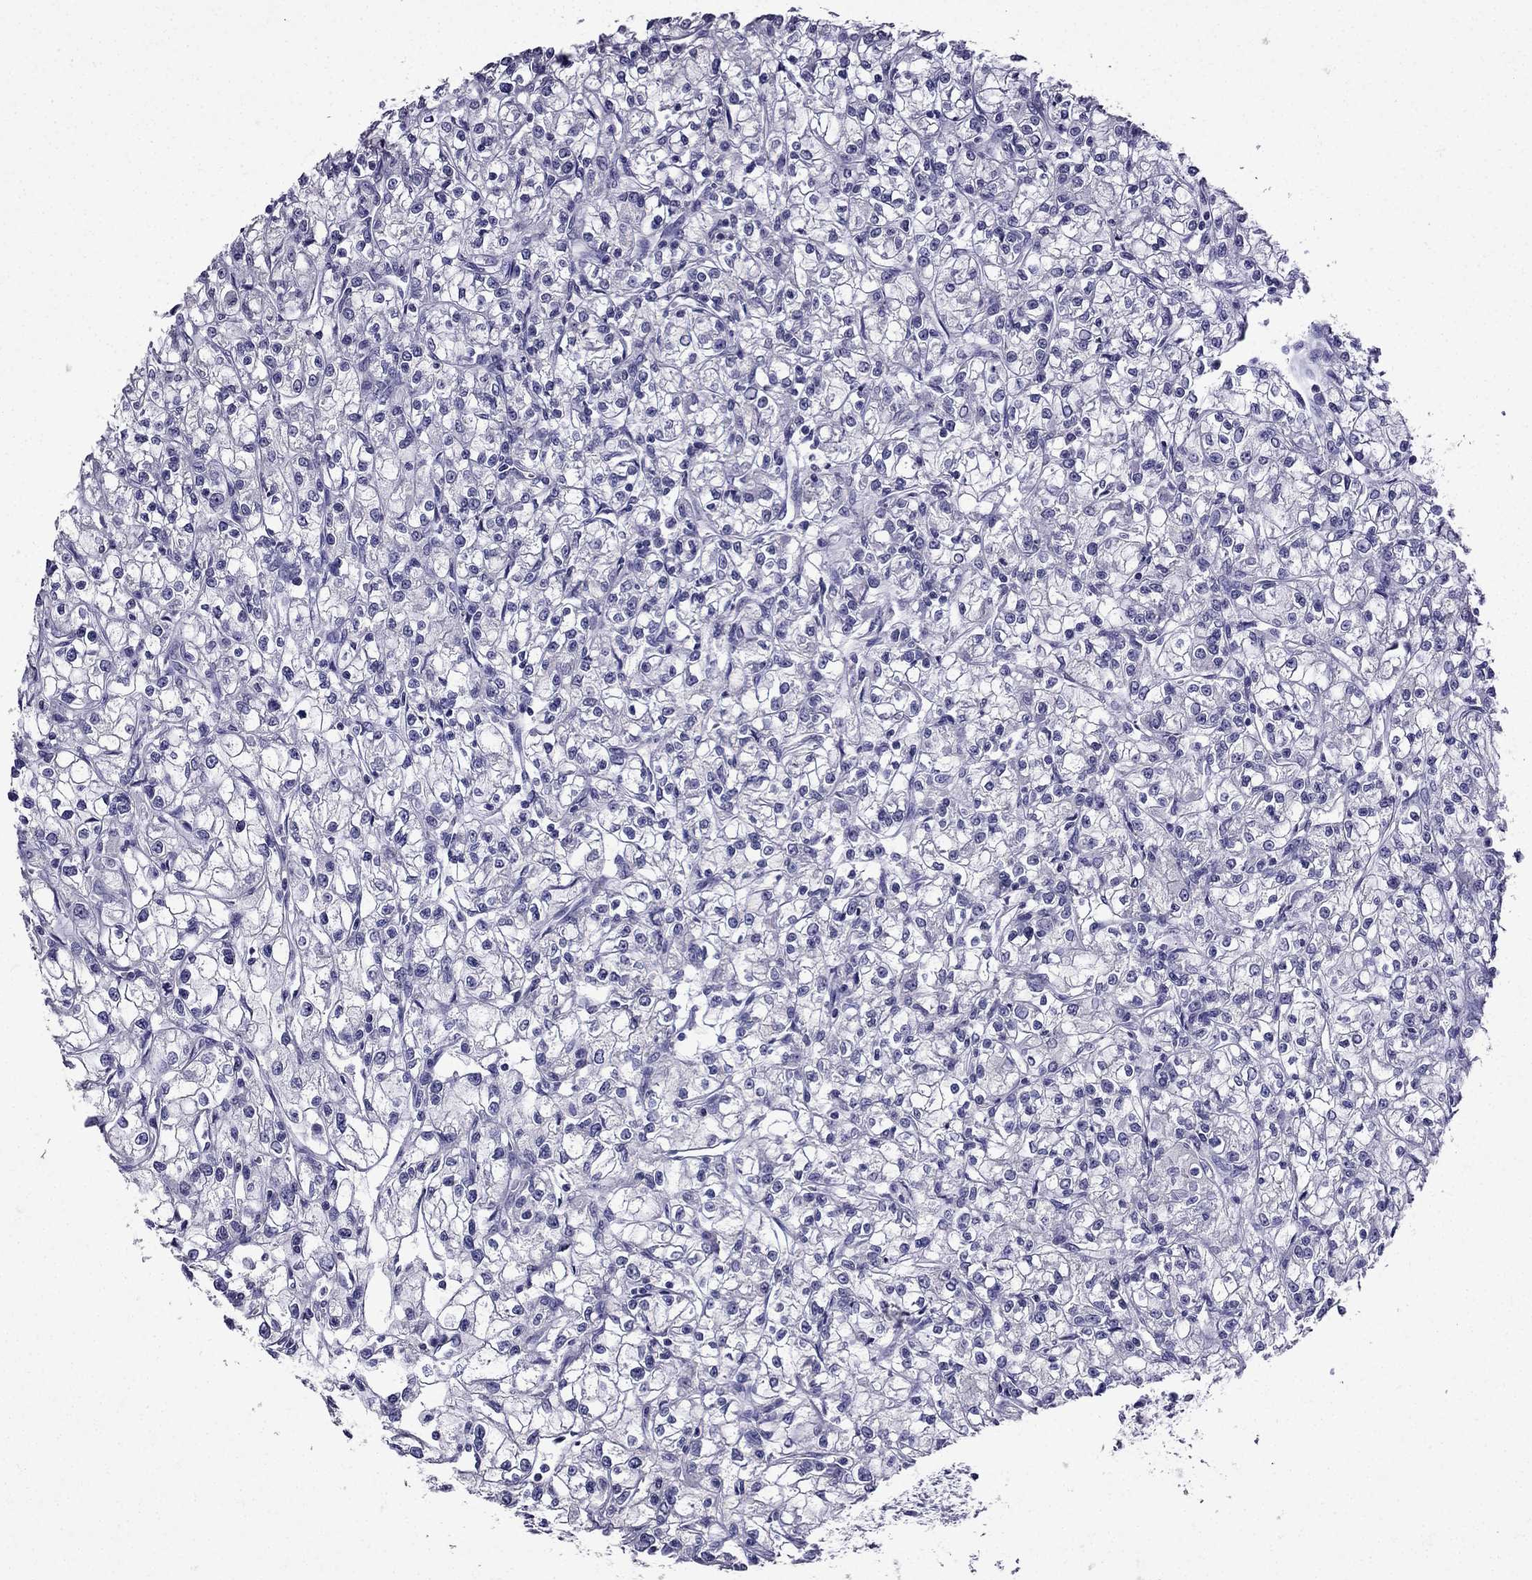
{"staining": {"intensity": "negative", "quantity": "none", "location": "none"}, "tissue": "renal cancer", "cell_type": "Tumor cells", "image_type": "cancer", "snomed": [{"axis": "morphology", "description": "Adenocarcinoma, NOS"}, {"axis": "topography", "description": "Kidney"}], "caption": "Immunohistochemistry (IHC) image of neoplastic tissue: human renal cancer stained with DAB (3,3'-diaminobenzidine) reveals no significant protein expression in tumor cells. The staining was performed using DAB to visualize the protein expression in brown, while the nuclei were stained in blue with hematoxylin (Magnification: 20x).", "gene": "DNAH17", "patient": {"sex": "female", "age": 59}}